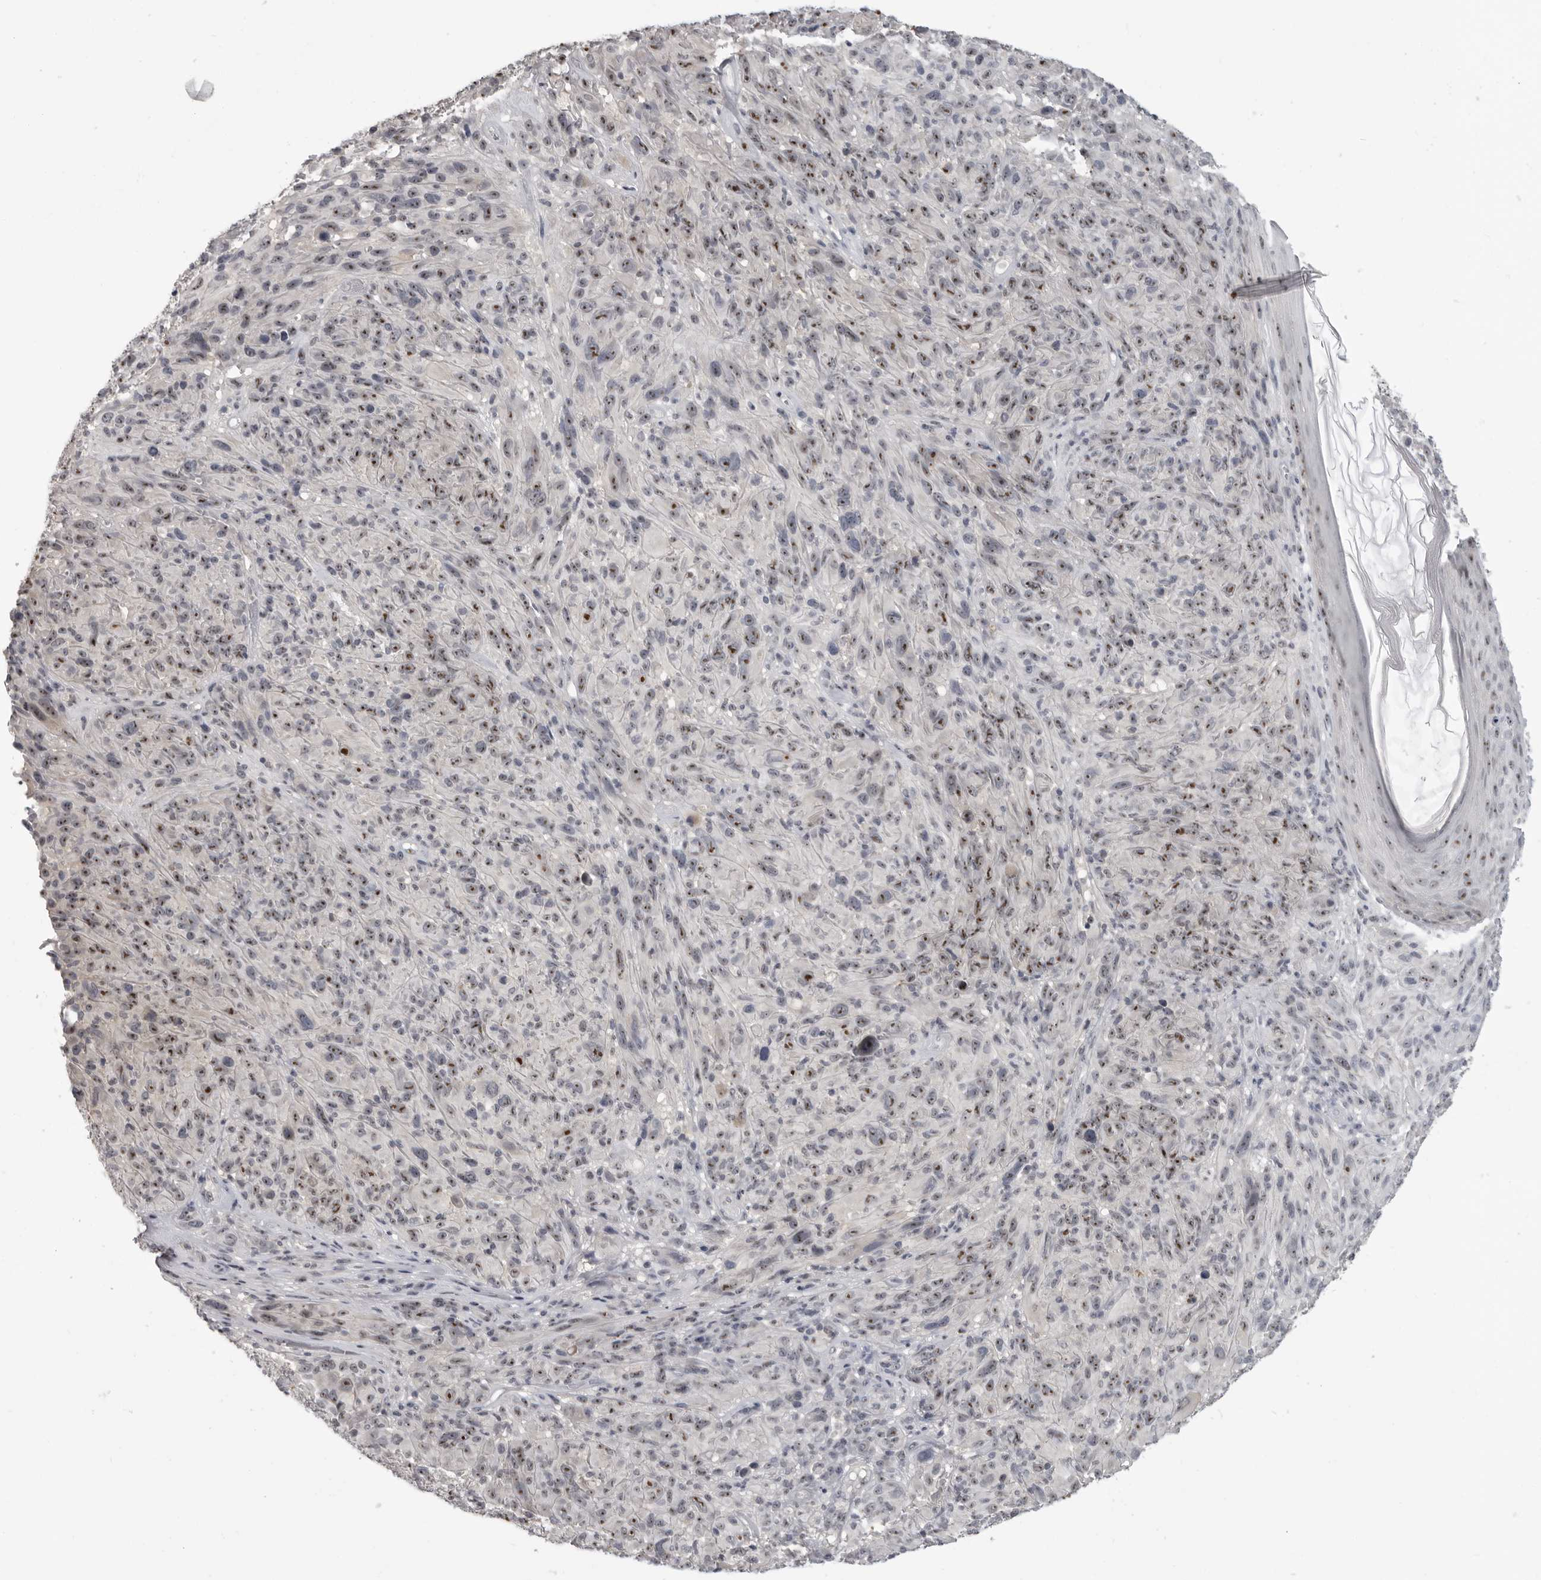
{"staining": {"intensity": "moderate", "quantity": "25%-75%", "location": "nuclear"}, "tissue": "melanoma", "cell_type": "Tumor cells", "image_type": "cancer", "snomed": [{"axis": "morphology", "description": "Malignant melanoma, NOS"}, {"axis": "topography", "description": "Skin of head"}], "caption": "A brown stain labels moderate nuclear expression of a protein in human malignant melanoma tumor cells.", "gene": "MRTO4", "patient": {"sex": "male", "age": 96}}